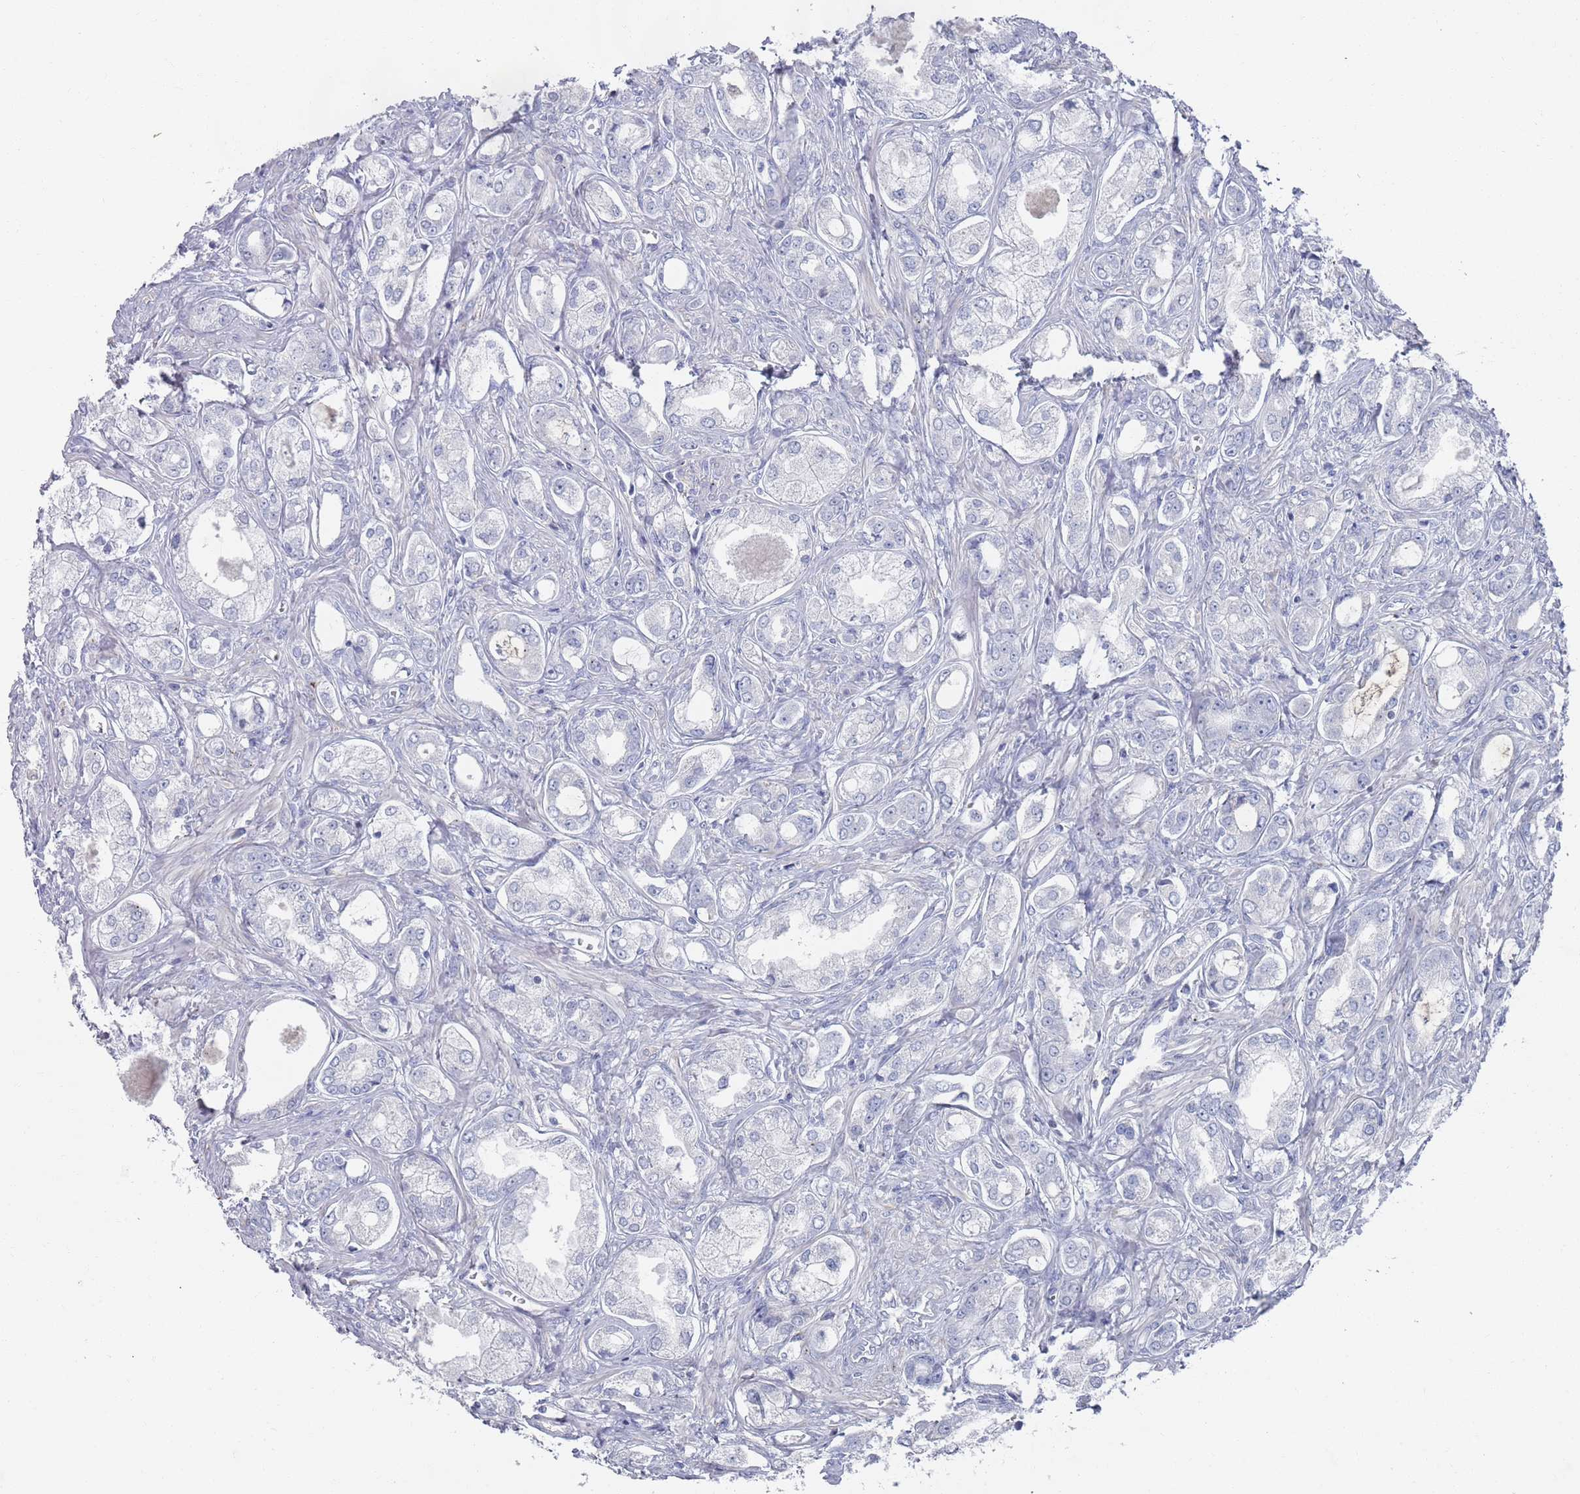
{"staining": {"intensity": "negative", "quantity": "none", "location": "none"}, "tissue": "prostate cancer", "cell_type": "Tumor cells", "image_type": "cancer", "snomed": [{"axis": "morphology", "description": "Adenocarcinoma, Low grade"}, {"axis": "topography", "description": "Prostate"}], "caption": "Prostate cancer stained for a protein using immunohistochemistry displays no expression tumor cells.", "gene": "MAT1A", "patient": {"sex": "male", "age": 68}}